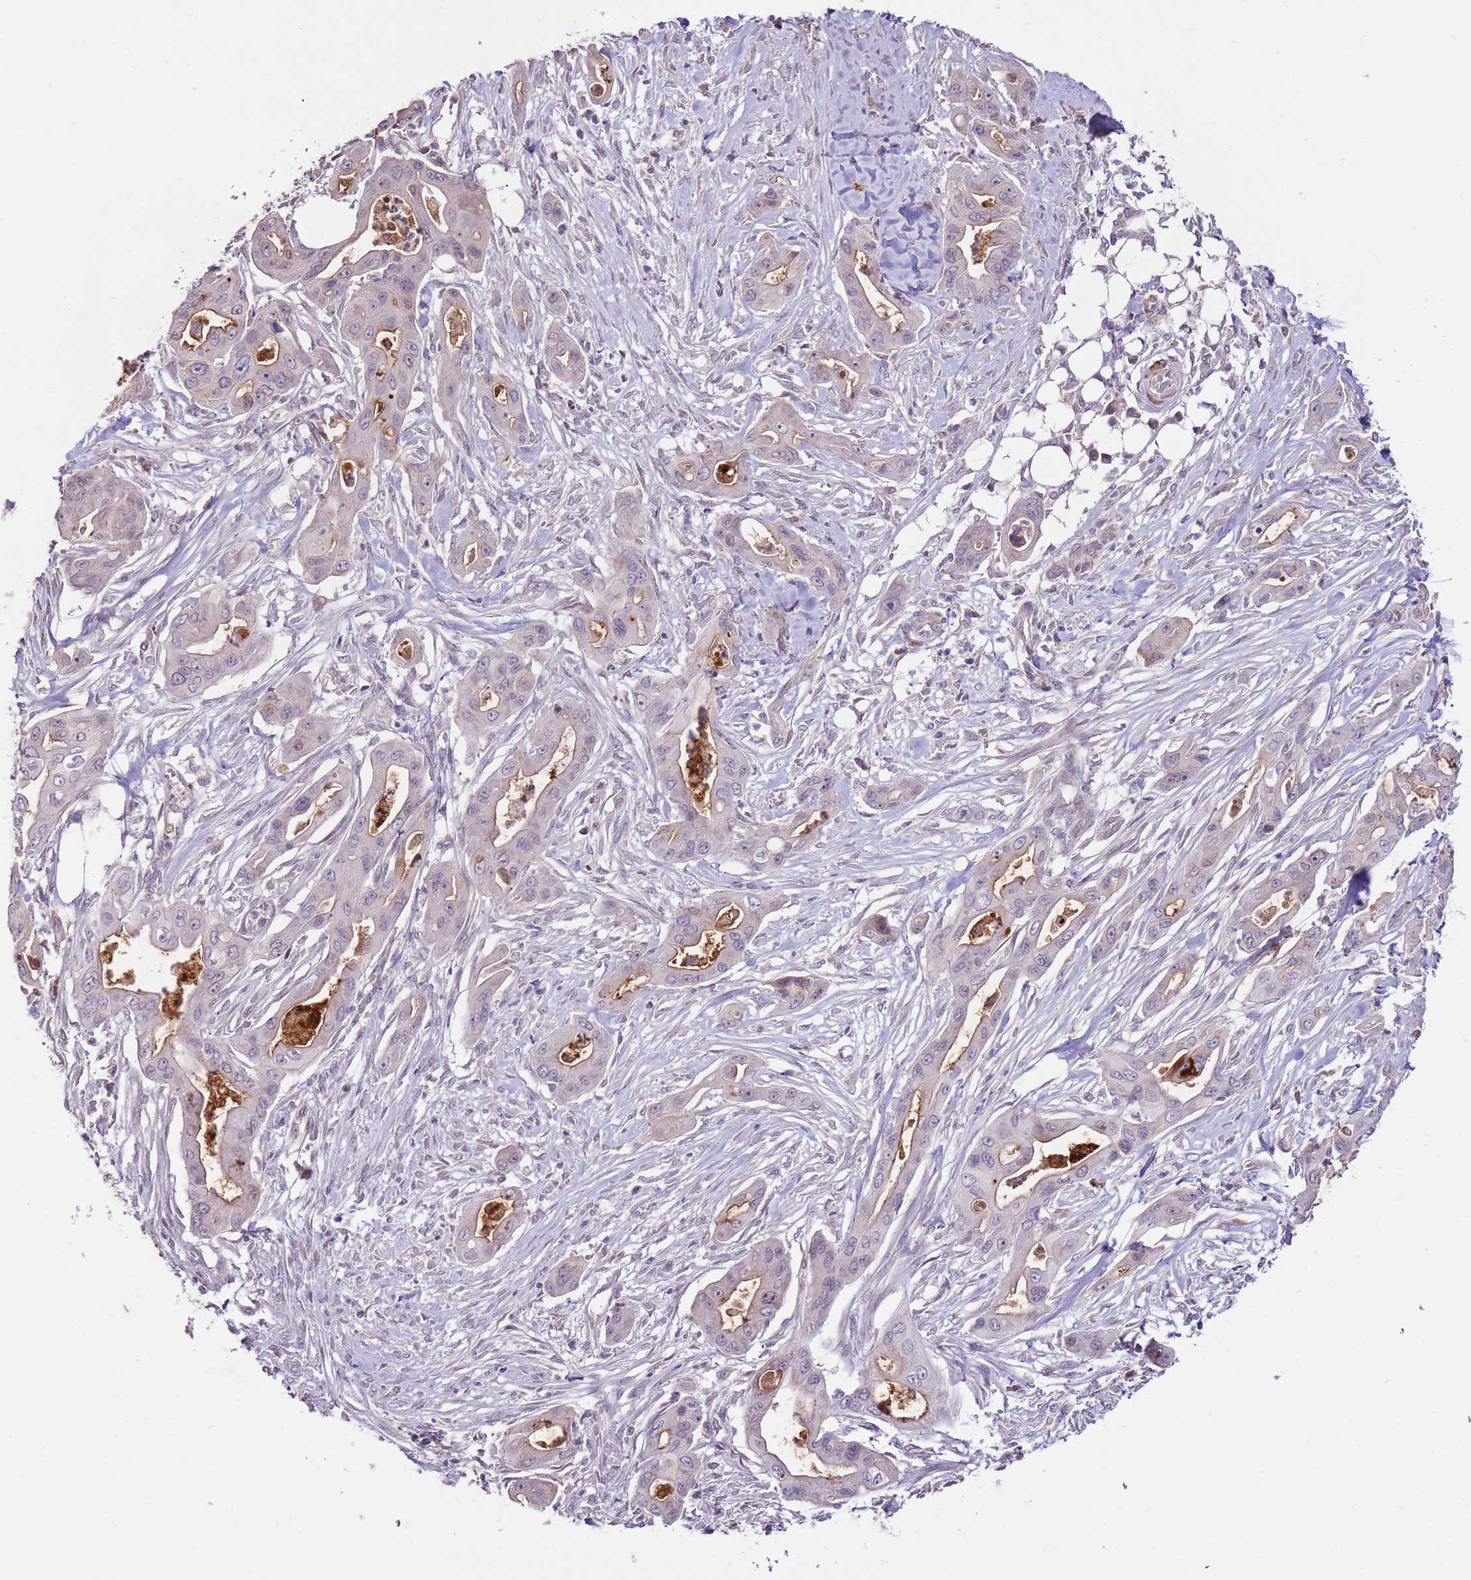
{"staining": {"intensity": "negative", "quantity": "none", "location": "none"}, "tissue": "ovarian cancer", "cell_type": "Tumor cells", "image_type": "cancer", "snomed": [{"axis": "morphology", "description": "Cystadenocarcinoma, mucinous, NOS"}, {"axis": "topography", "description": "Ovary"}], "caption": "Immunohistochemistry of human ovarian mucinous cystadenocarcinoma shows no expression in tumor cells.", "gene": "LGI4", "patient": {"sex": "female", "age": 70}}